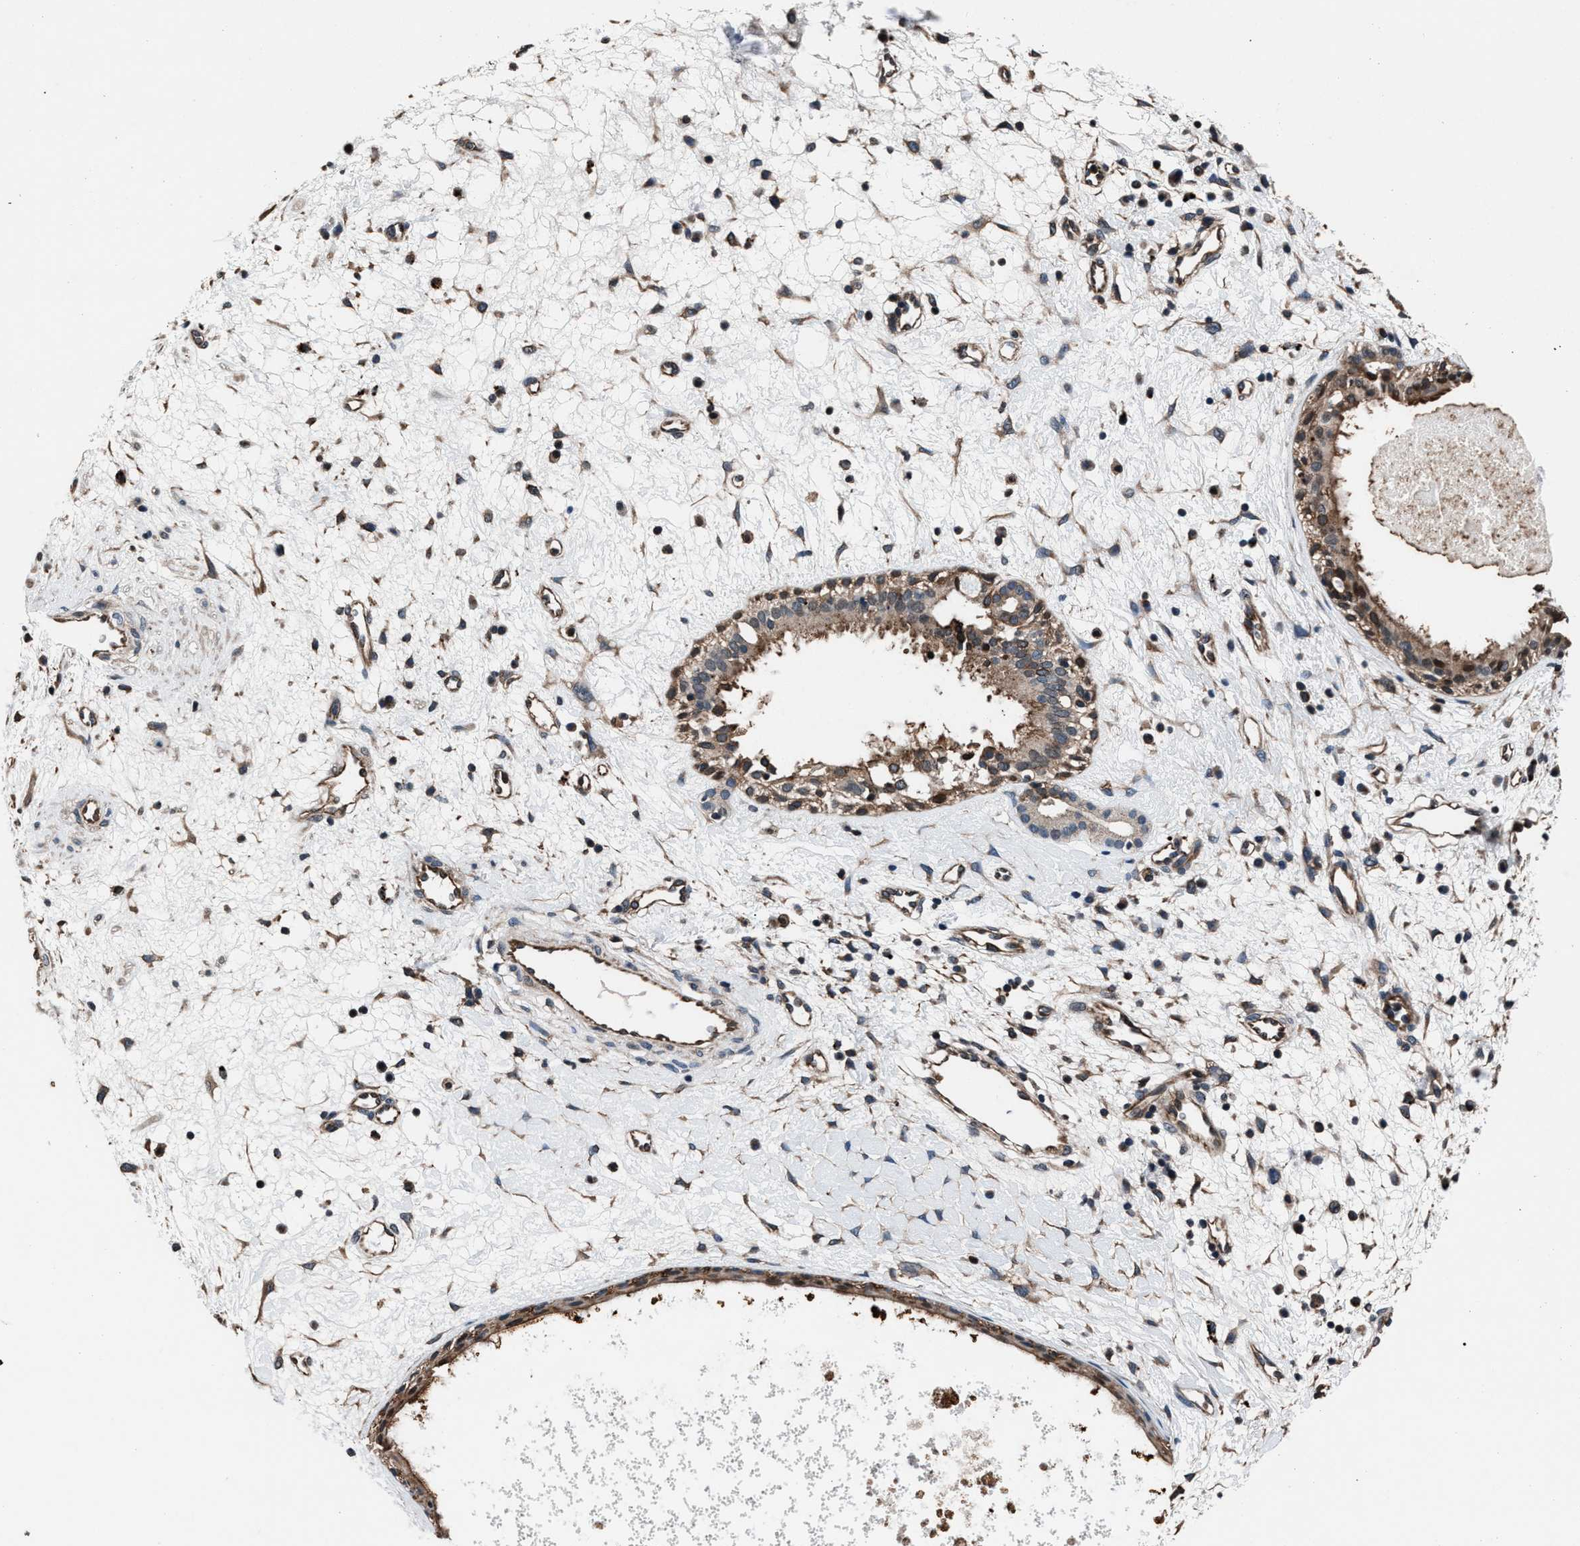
{"staining": {"intensity": "moderate", "quantity": ">75%", "location": "cytoplasmic/membranous"}, "tissue": "nasopharynx", "cell_type": "Respiratory epithelial cells", "image_type": "normal", "snomed": [{"axis": "morphology", "description": "Normal tissue, NOS"}, {"axis": "topography", "description": "Nasopharynx"}], "caption": "An image showing moderate cytoplasmic/membranous staining in approximately >75% of respiratory epithelial cells in unremarkable nasopharynx, as visualized by brown immunohistochemical staining.", "gene": "MFSD11", "patient": {"sex": "male", "age": 22}}